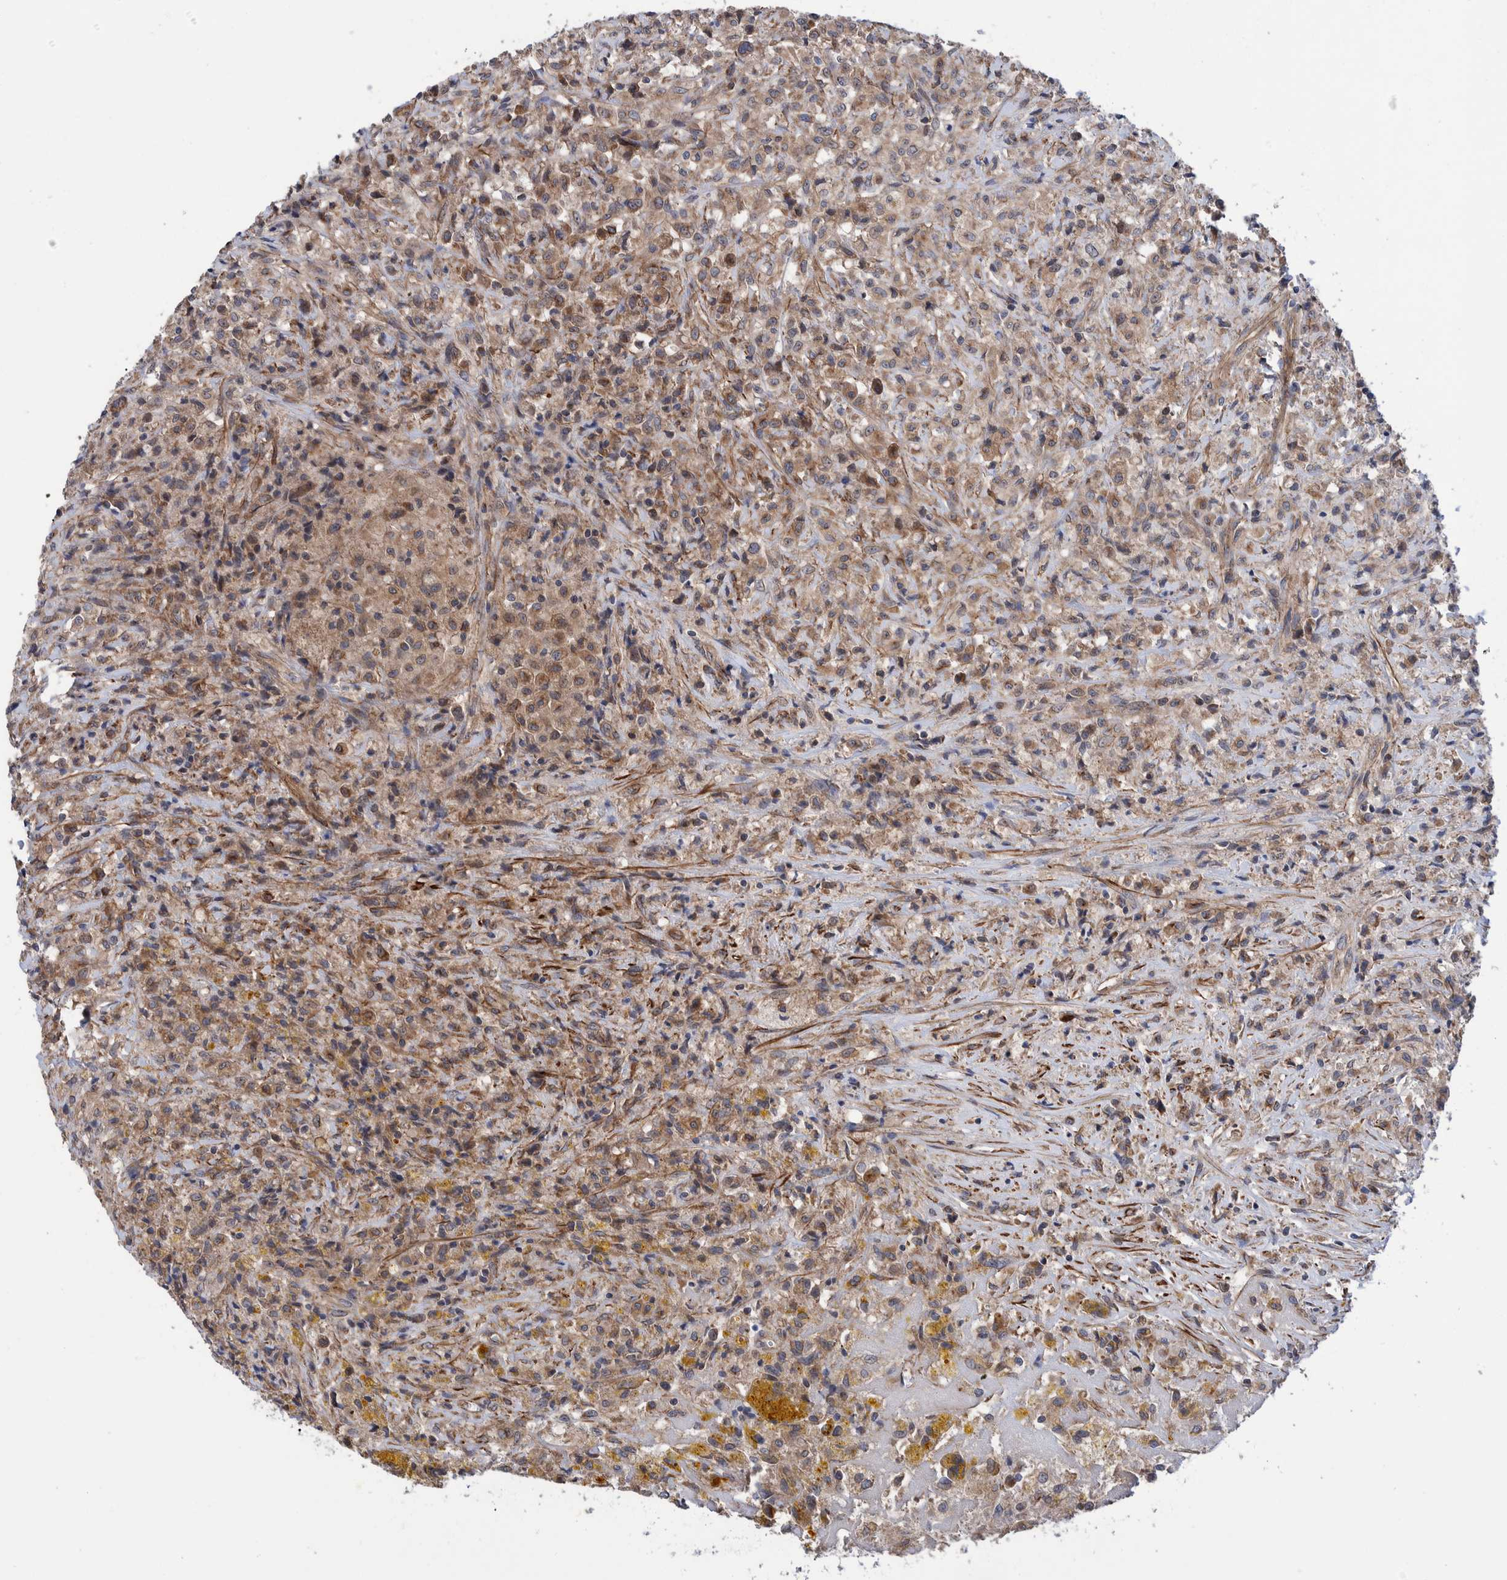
{"staining": {"intensity": "weak", "quantity": ">75%", "location": "cytoplasmic/membranous,nuclear"}, "tissue": "testis cancer", "cell_type": "Tumor cells", "image_type": "cancer", "snomed": [{"axis": "morphology", "description": "Carcinoma, Embryonal, NOS"}, {"axis": "topography", "description": "Testis"}], "caption": "Immunohistochemical staining of testis cancer (embryonal carcinoma) shows weak cytoplasmic/membranous and nuclear protein staining in about >75% of tumor cells.", "gene": "SLC25A10", "patient": {"sex": "male", "age": 2}}